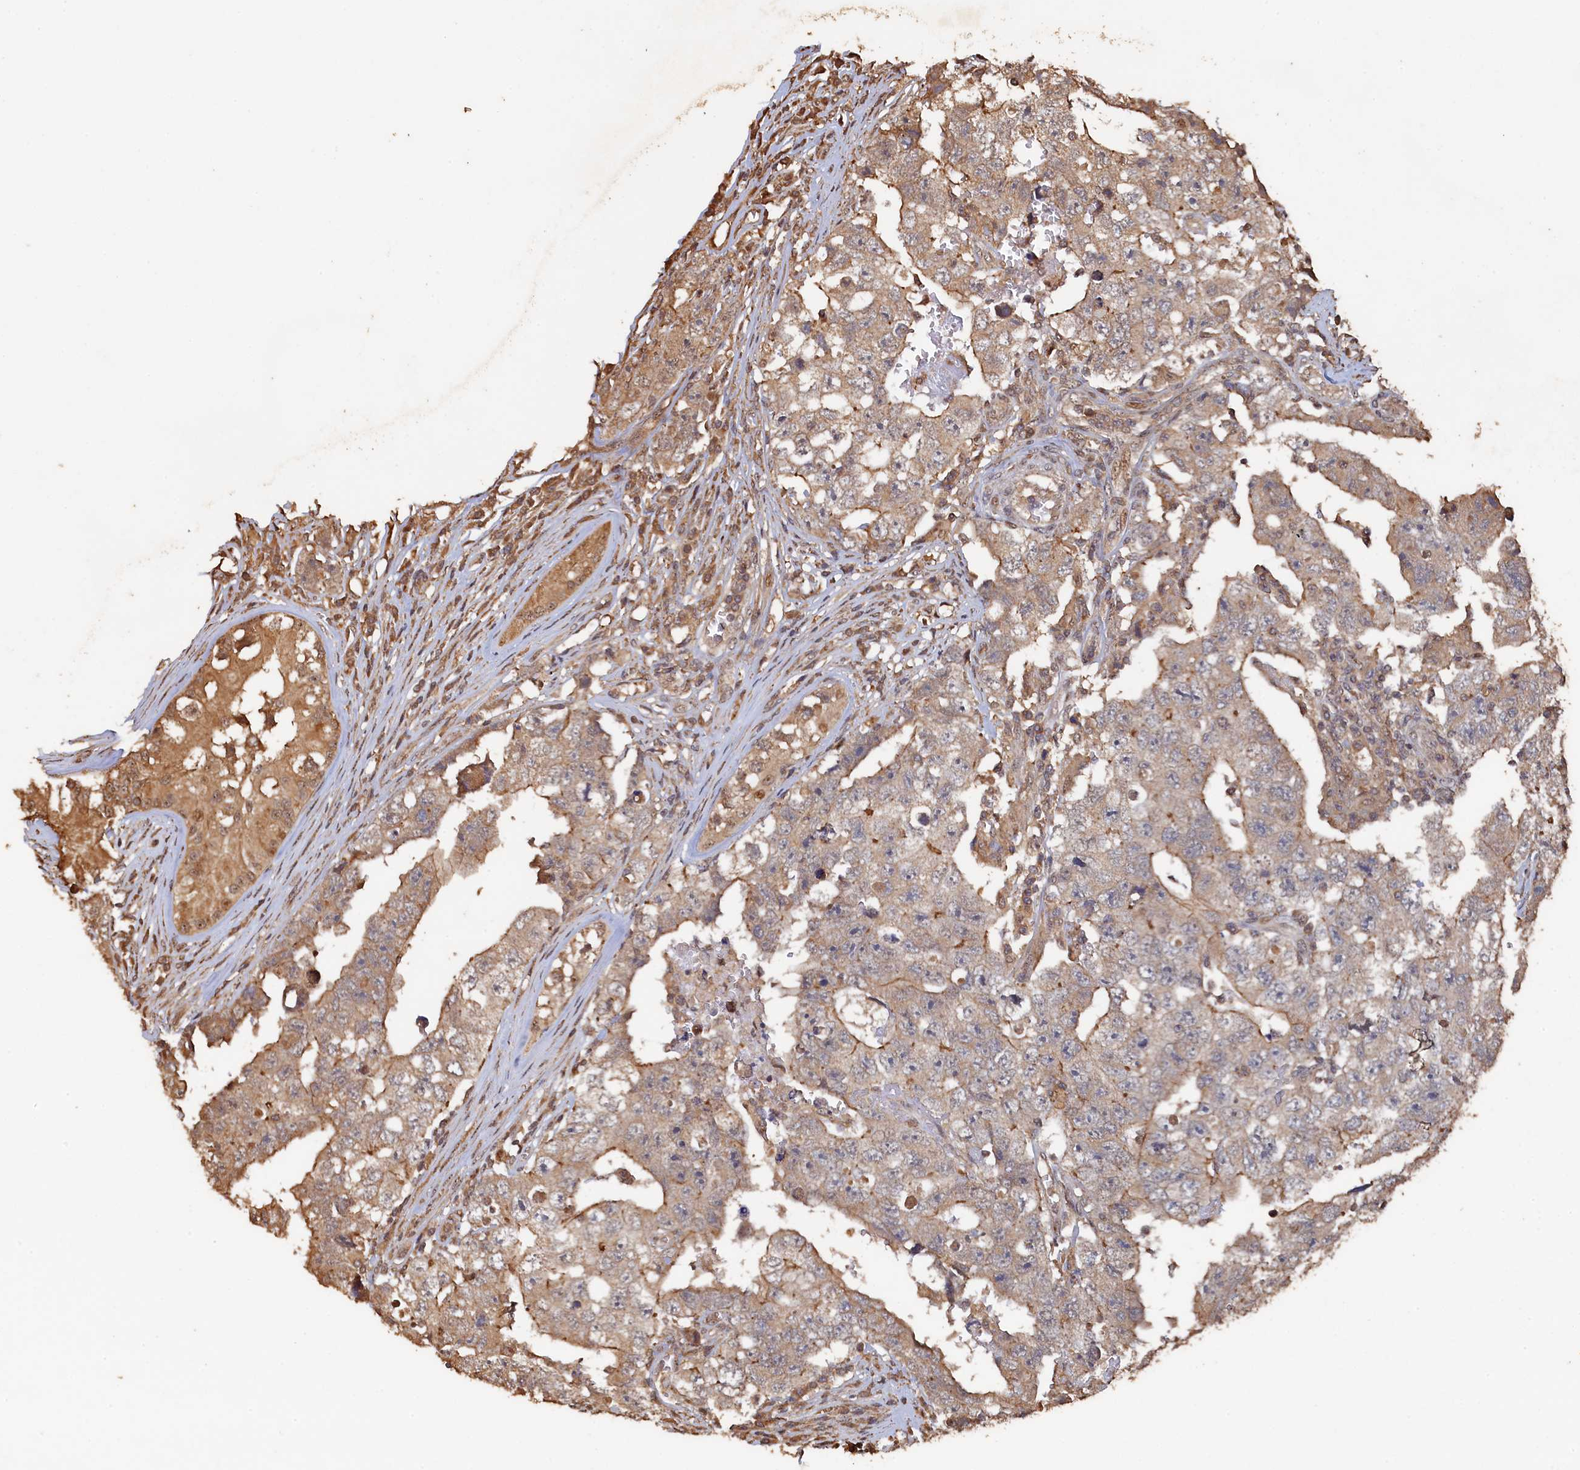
{"staining": {"intensity": "weak", "quantity": "25%-75%", "location": "cytoplasmic/membranous"}, "tissue": "testis cancer", "cell_type": "Tumor cells", "image_type": "cancer", "snomed": [{"axis": "morphology", "description": "Carcinoma, Embryonal, NOS"}, {"axis": "topography", "description": "Testis"}], "caption": "Tumor cells demonstrate weak cytoplasmic/membranous positivity in approximately 25%-75% of cells in embryonal carcinoma (testis).", "gene": "PIGN", "patient": {"sex": "male", "age": 17}}